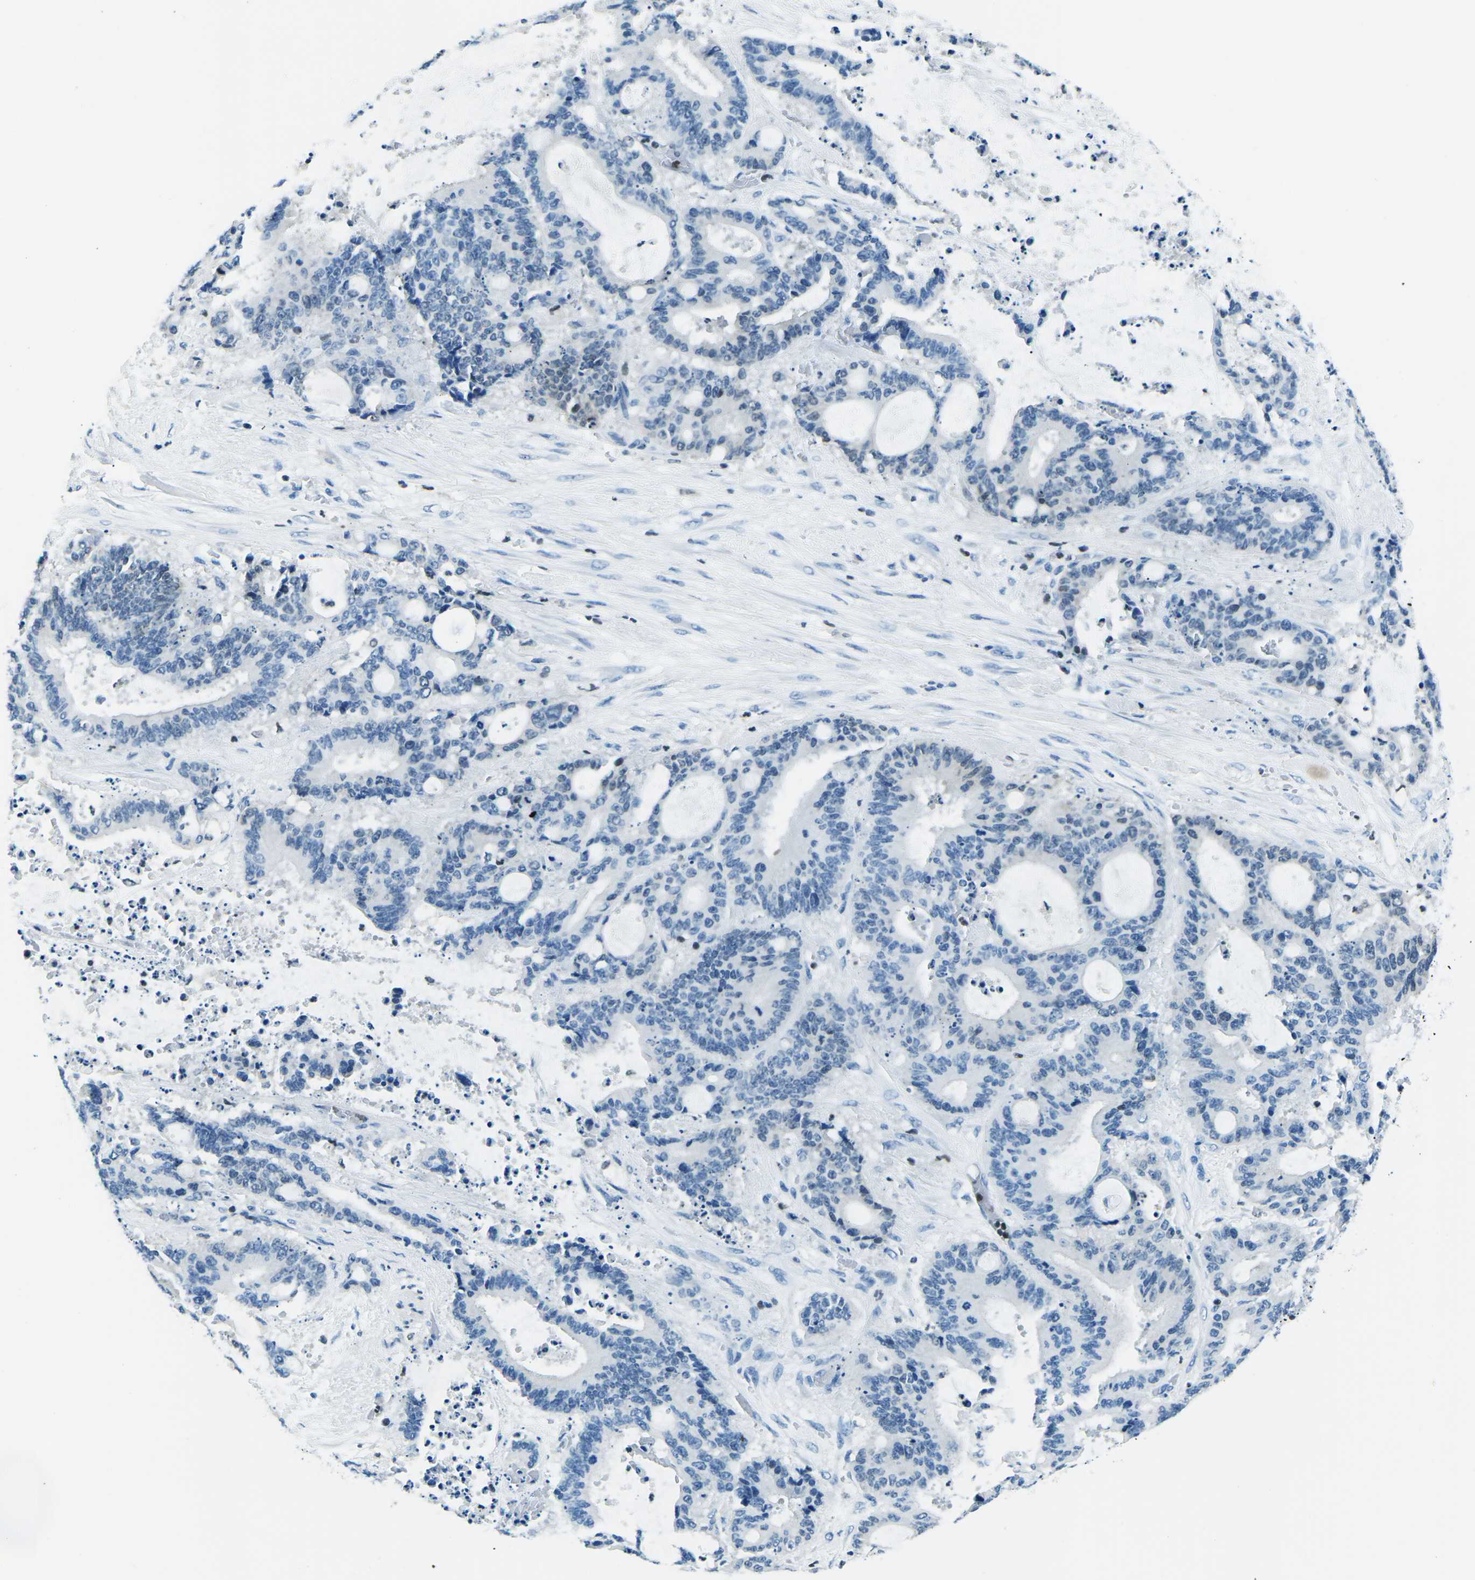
{"staining": {"intensity": "negative", "quantity": "none", "location": "none"}, "tissue": "liver cancer", "cell_type": "Tumor cells", "image_type": "cancer", "snomed": [{"axis": "morphology", "description": "Normal tissue, NOS"}, {"axis": "morphology", "description": "Cholangiocarcinoma"}, {"axis": "topography", "description": "Liver"}, {"axis": "topography", "description": "Peripheral nerve tissue"}], "caption": "IHC photomicrograph of neoplastic tissue: liver cancer stained with DAB (3,3'-diaminobenzidine) demonstrates no significant protein staining in tumor cells. Nuclei are stained in blue.", "gene": "CELF2", "patient": {"sex": "female", "age": 73}}